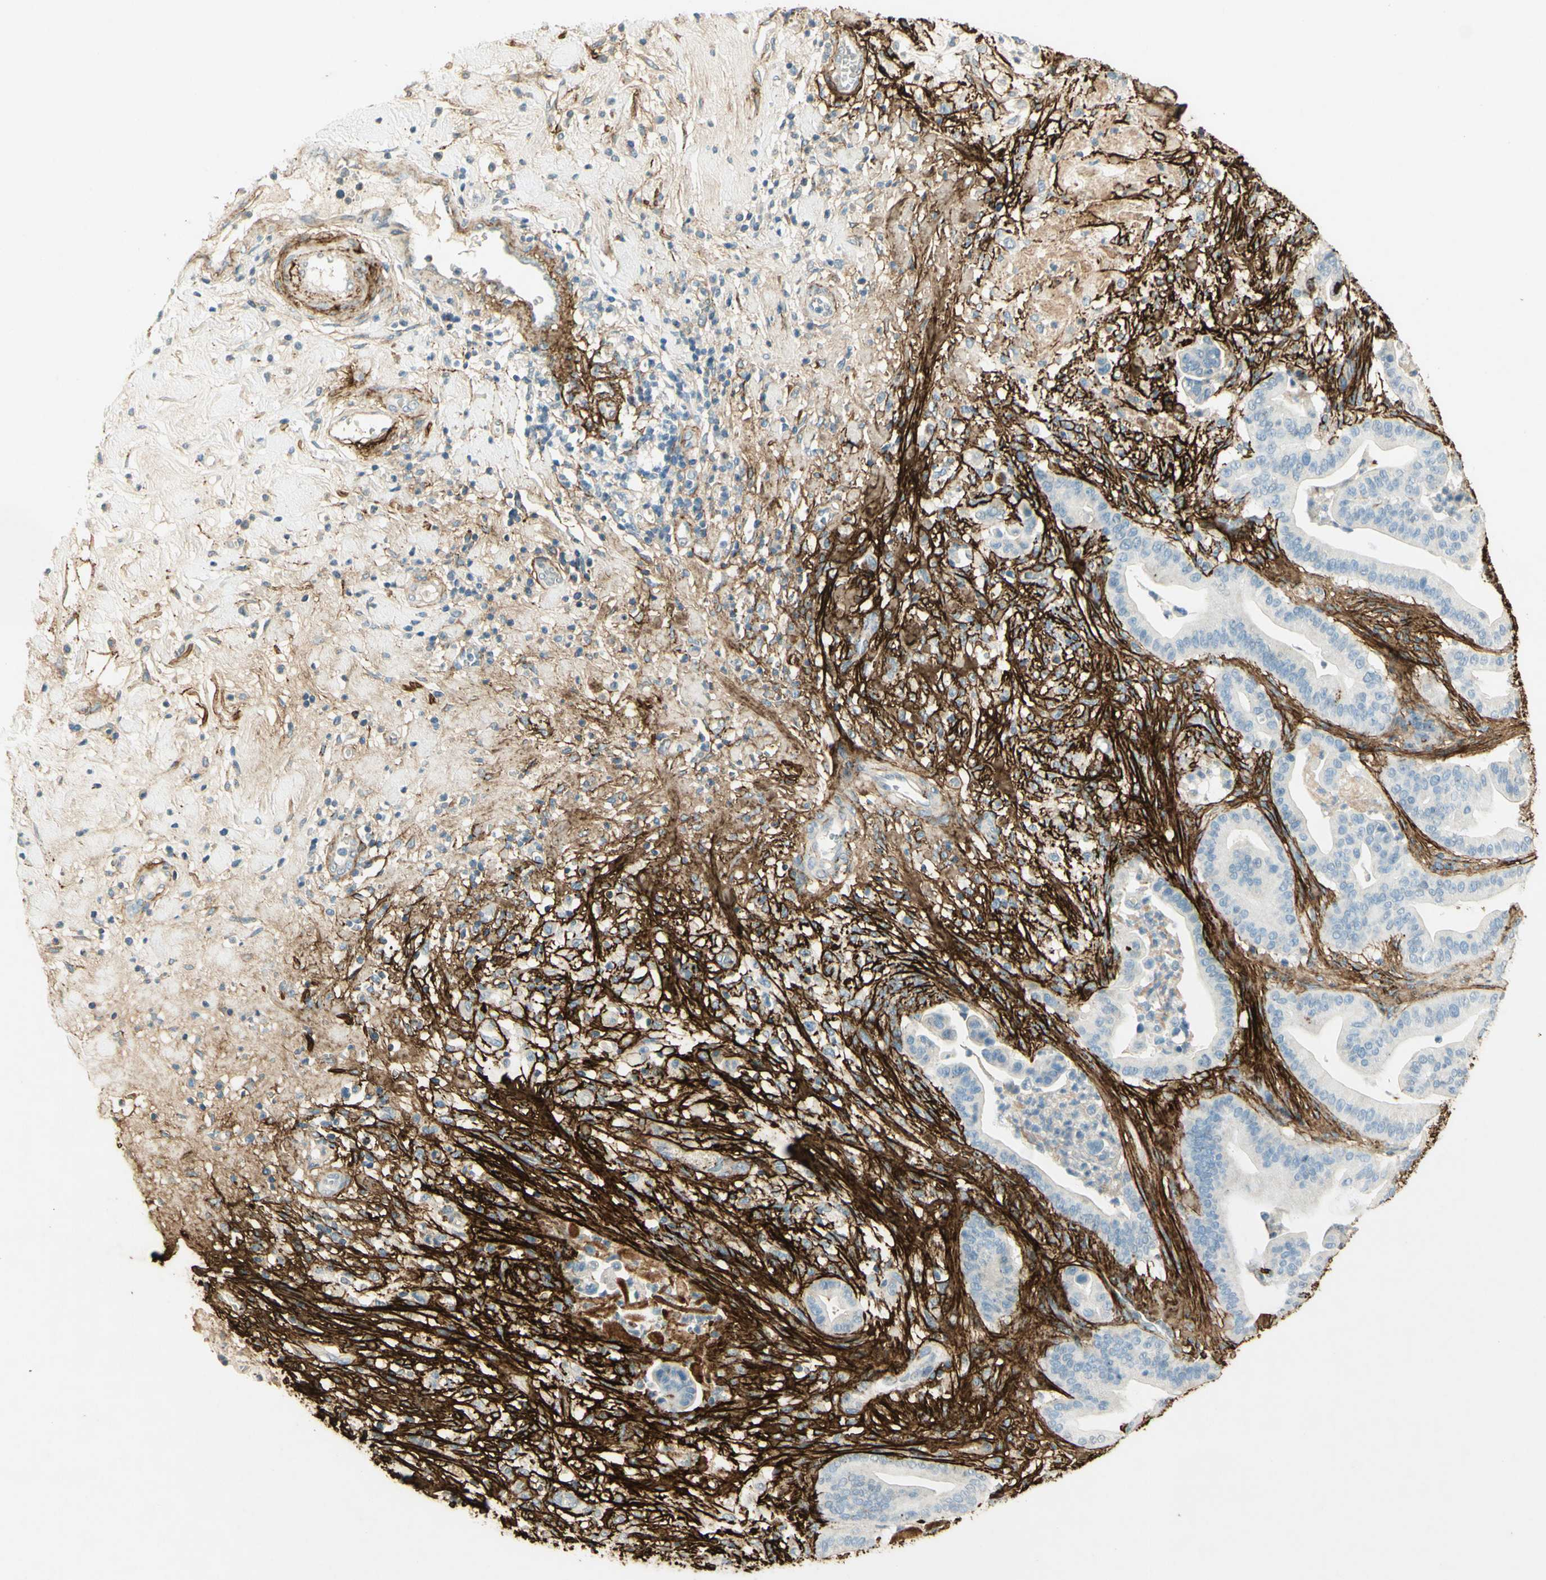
{"staining": {"intensity": "strong", "quantity": "<25%", "location": "cytoplasmic/membranous"}, "tissue": "pancreatic cancer", "cell_type": "Tumor cells", "image_type": "cancer", "snomed": [{"axis": "morphology", "description": "Adenocarcinoma, NOS"}, {"axis": "topography", "description": "Pancreas"}], "caption": "This image demonstrates pancreatic adenocarcinoma stained with immunohistochemistry (IHC) to label a protein in brown. The cytoplasmic/membranous of tumor cells show strong positivity for the protein. Nuclei are counter-stained blue.", "gene": "TNN", "patient": {"sex": "male", "age": 63}}